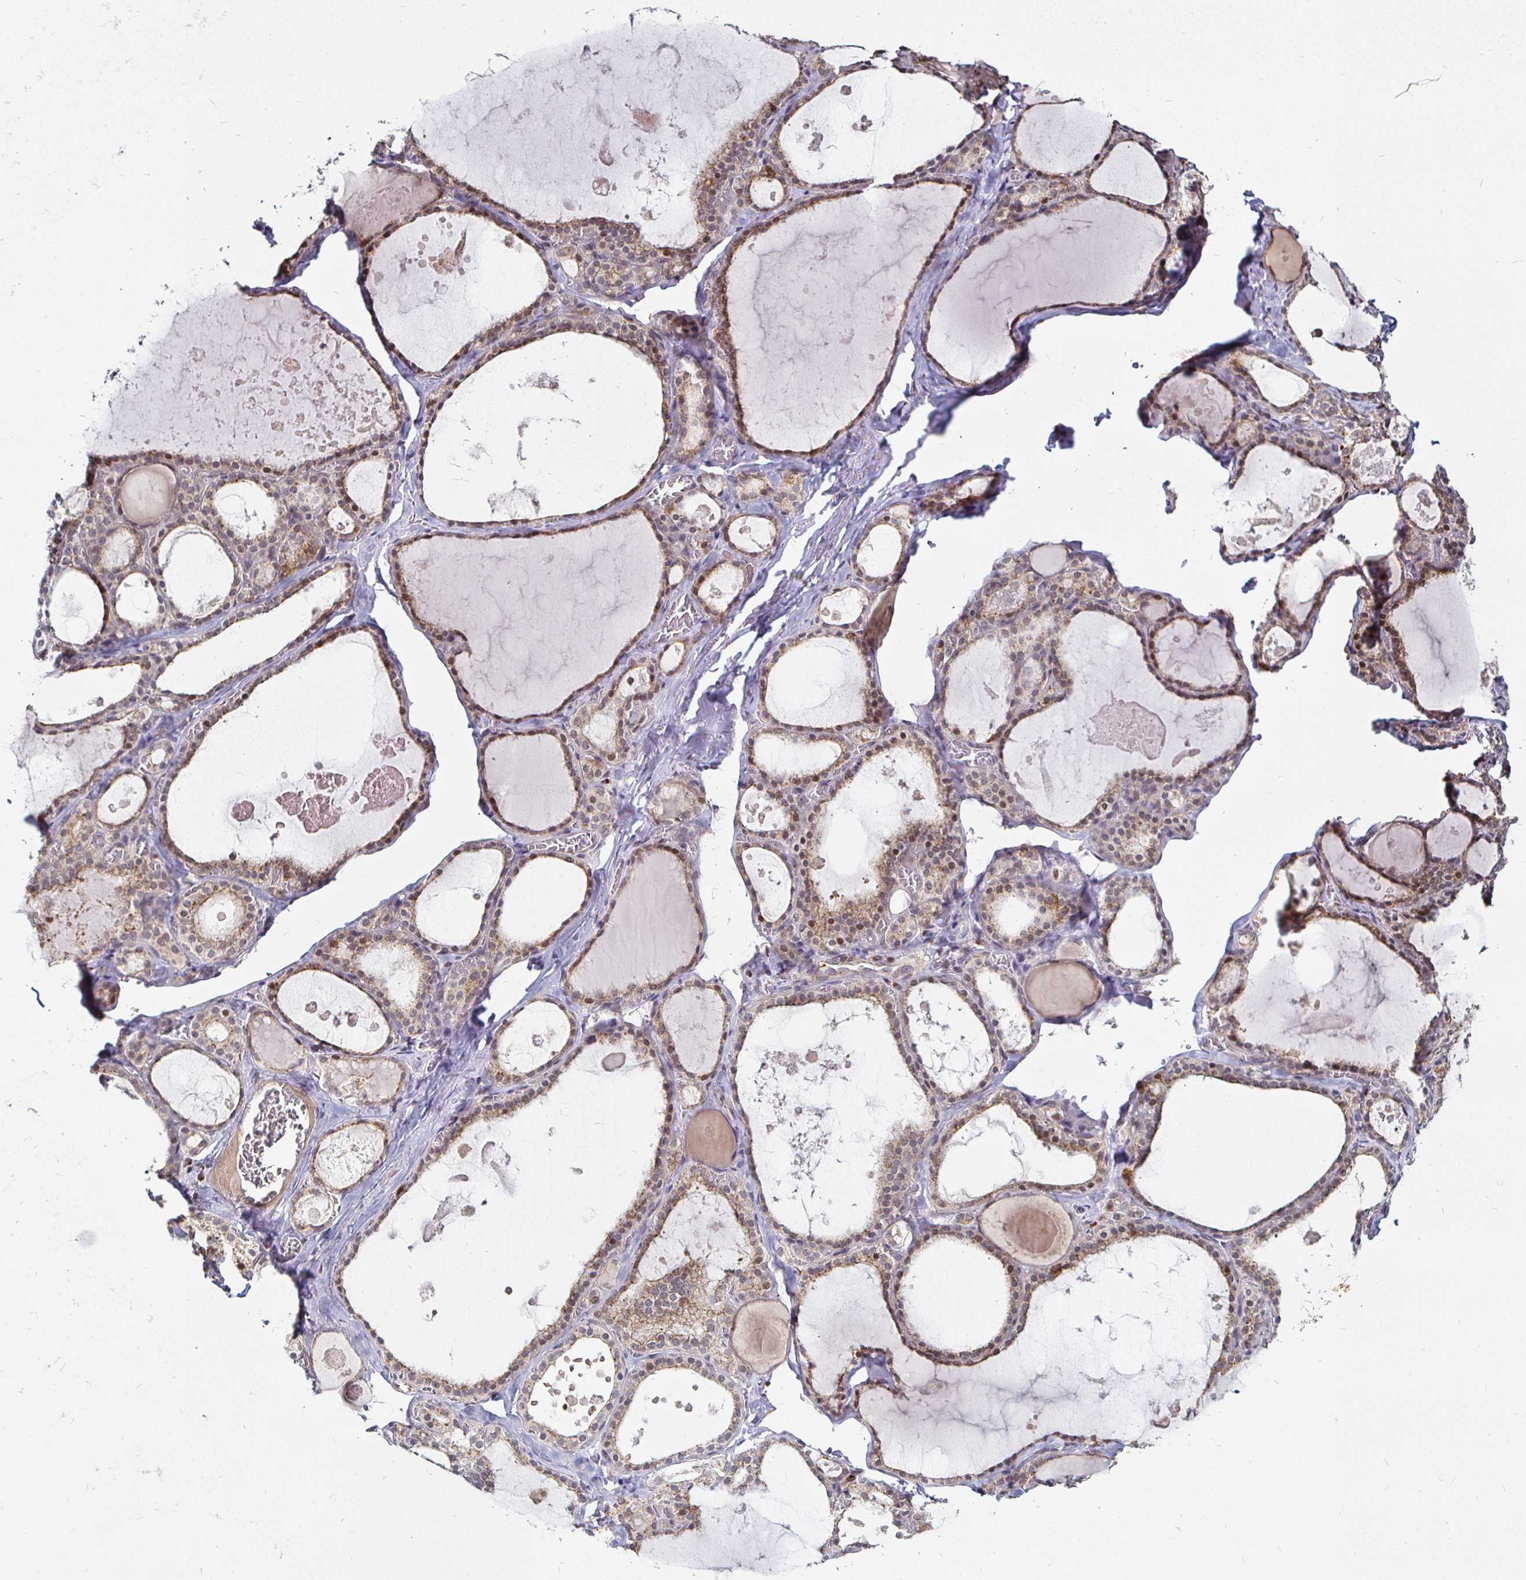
{"staining": {"intensity": "moderate", "quantity": "25%-75%", "location": "cytoplasmic/membranous"}, "tissue": "thyroid gland", "cell_type": "Glandular cells", "image_type": "normal", "snomed": [{"axis": "morphology", "description": "Normal tissue, NOS"}, {"axis": "topography", "description": "Thyroid gland"}], "caption": "Protein staining by immunohistochemistry (IHC) demonstrates moderate cytoplasmic/membranous staining in about 25%-75% of glandular cells in benign thyroid gland. (IHC, brightfield microscopy, high magnification).", "gene": "ATG3", "patient": {"sex": "male", "age": 56}}